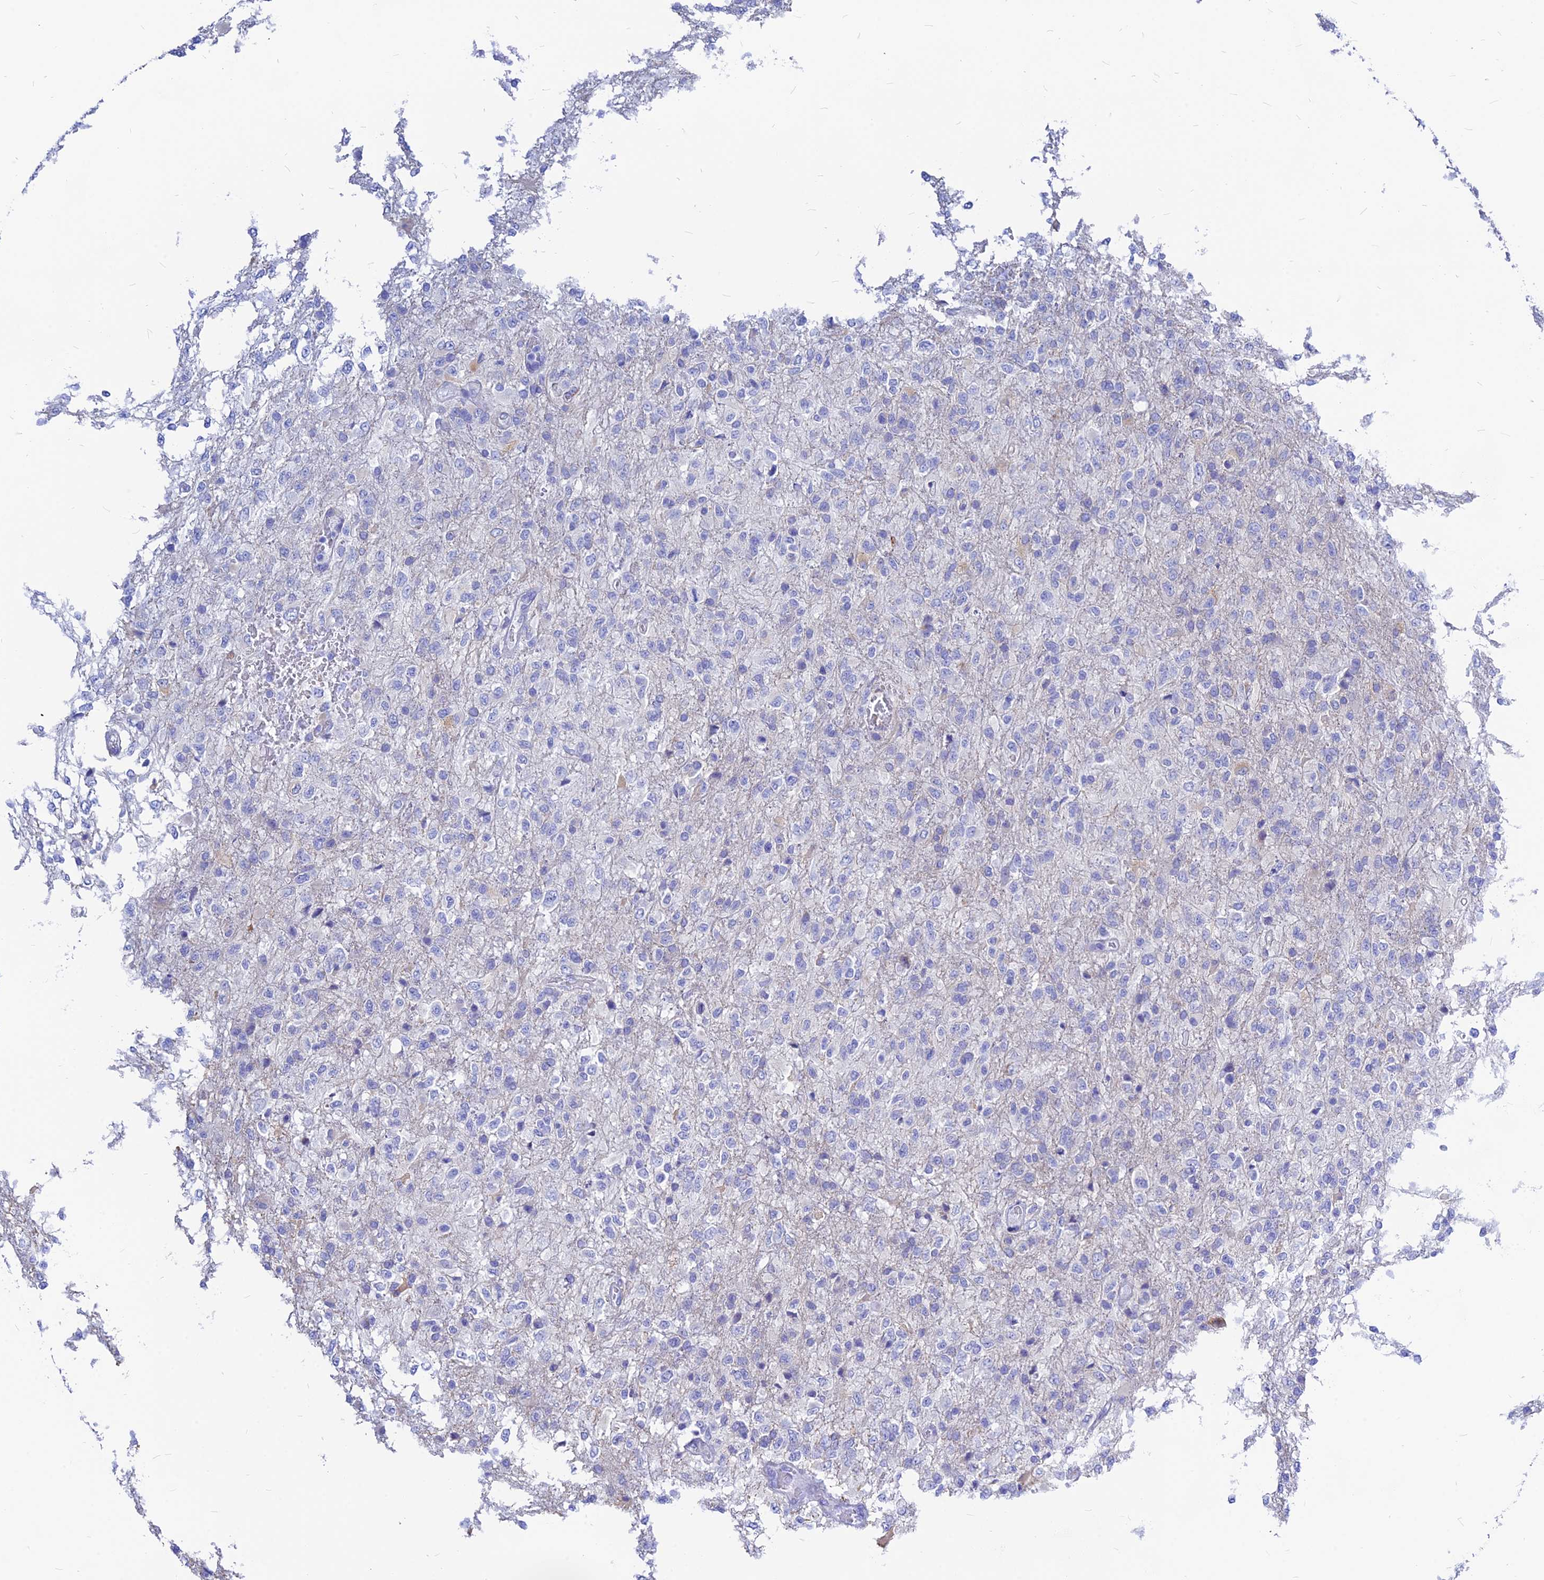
{"staining": {"intensity": "negative", "quantity": "none", "location": "none"}, "tissue": "glioma", "cell_type": "Tumor cells", "image_type": "cancer", "snomed": [{"axis": "morphology", "description": "Glioma, malignant, High grade"}, {"axis": "topography", "description": "Brain"}], "caption": "This is a micrograph of immunohistochemistry (IHC) staining of high-grade glioma (malignant), which shows no staining in tumor cells.", "gene": "CNOT6", "patient": {"sex": "female", "age": 74}}